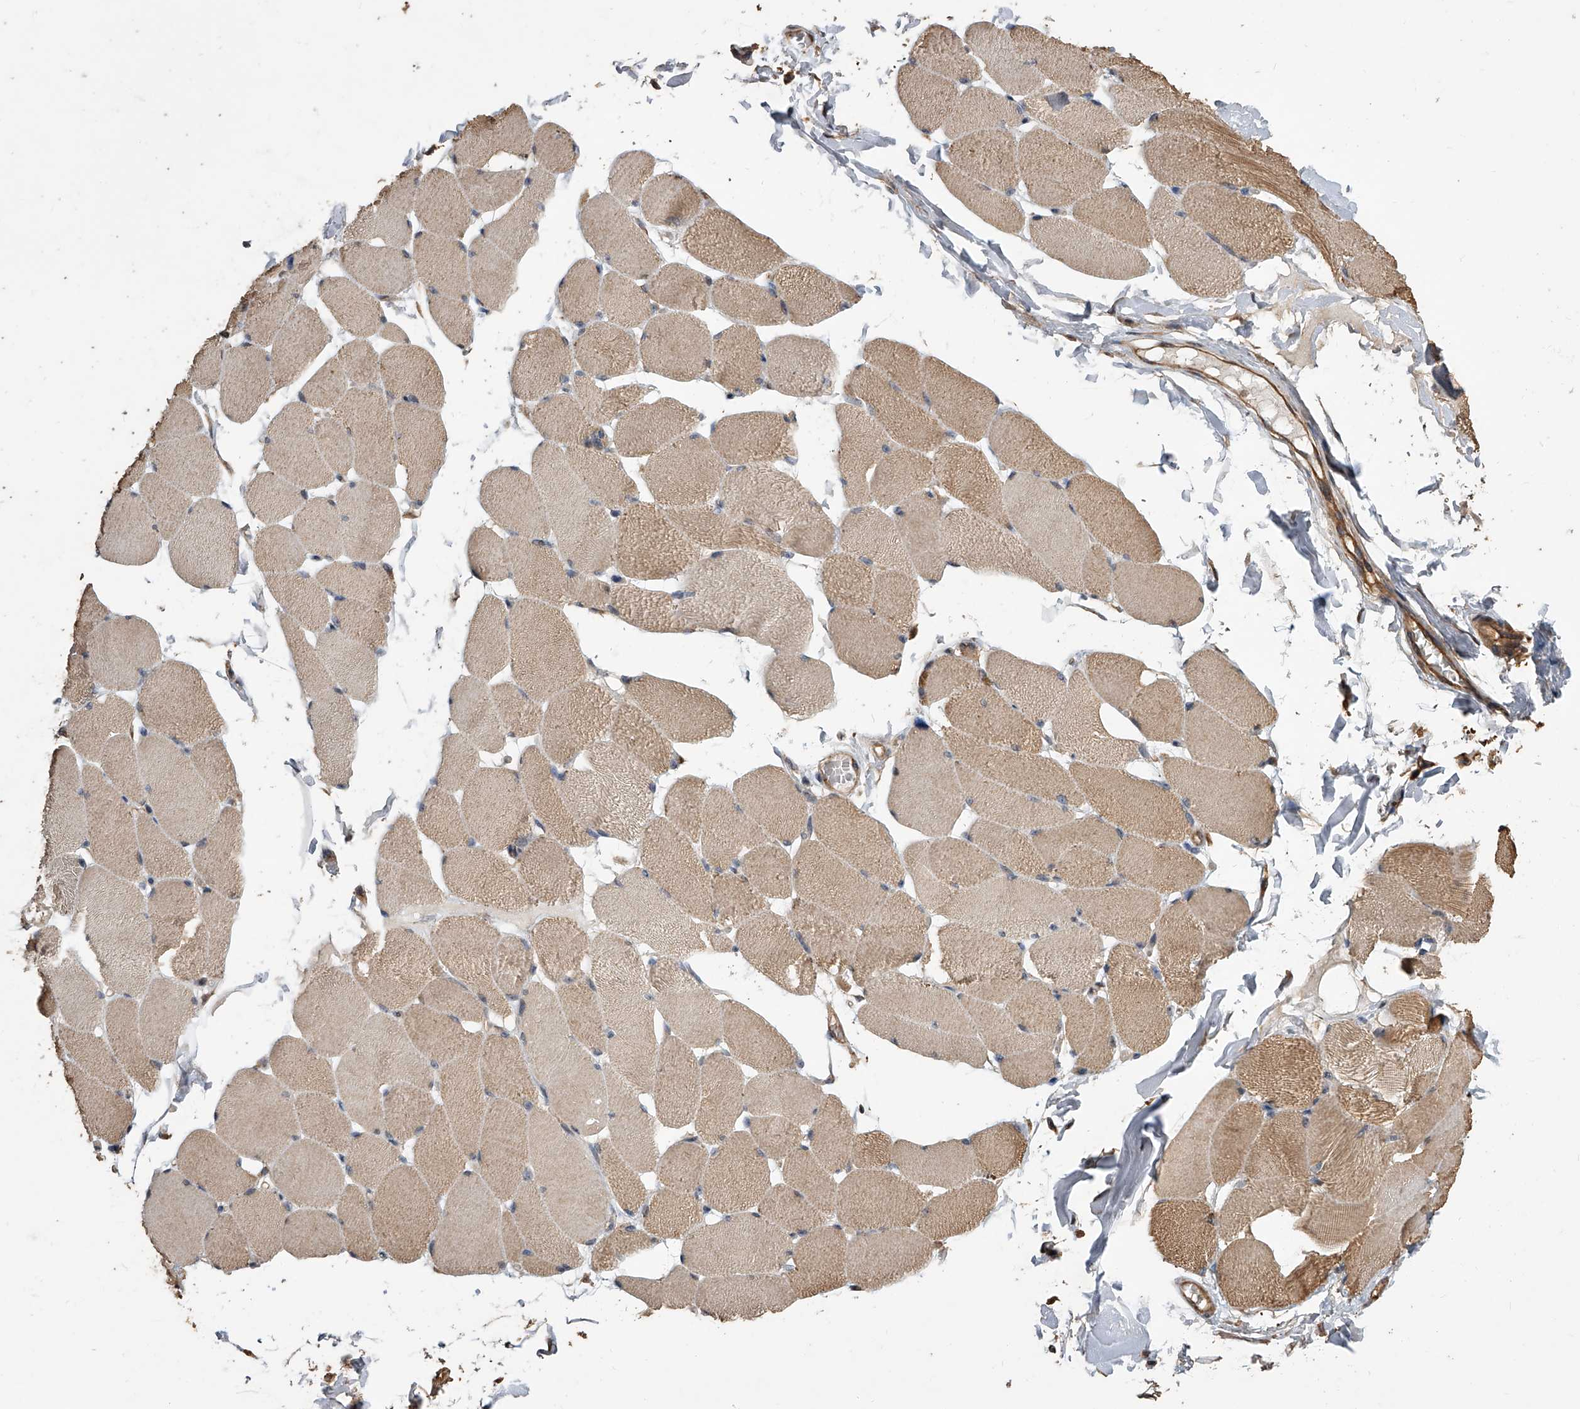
{"staining": {"intensity": "weak", "quantity": "25%-75%", "location": "cytoplasmic/membranous"}, "tissue": "skeletal muscle", "cell_type": "Myocytes", "image_type": "normal", "snomed": [{"axis": "morphology", "description": "Normal tissue, NOS"}, {"axis": "topography", "description": "Skin"}, {"axis": "topography", "description": "Skeletal muscle"}], "caption": "This image reveals benign skeletal muscle stained with IHC to label a protein in brown. The cytoplasmic/membranous of myocytes show weak positivity for the protein. Nuclei are counter-stained blue.", "gene": "LTV1", "patient": {"sex": "male", "age": 83}}